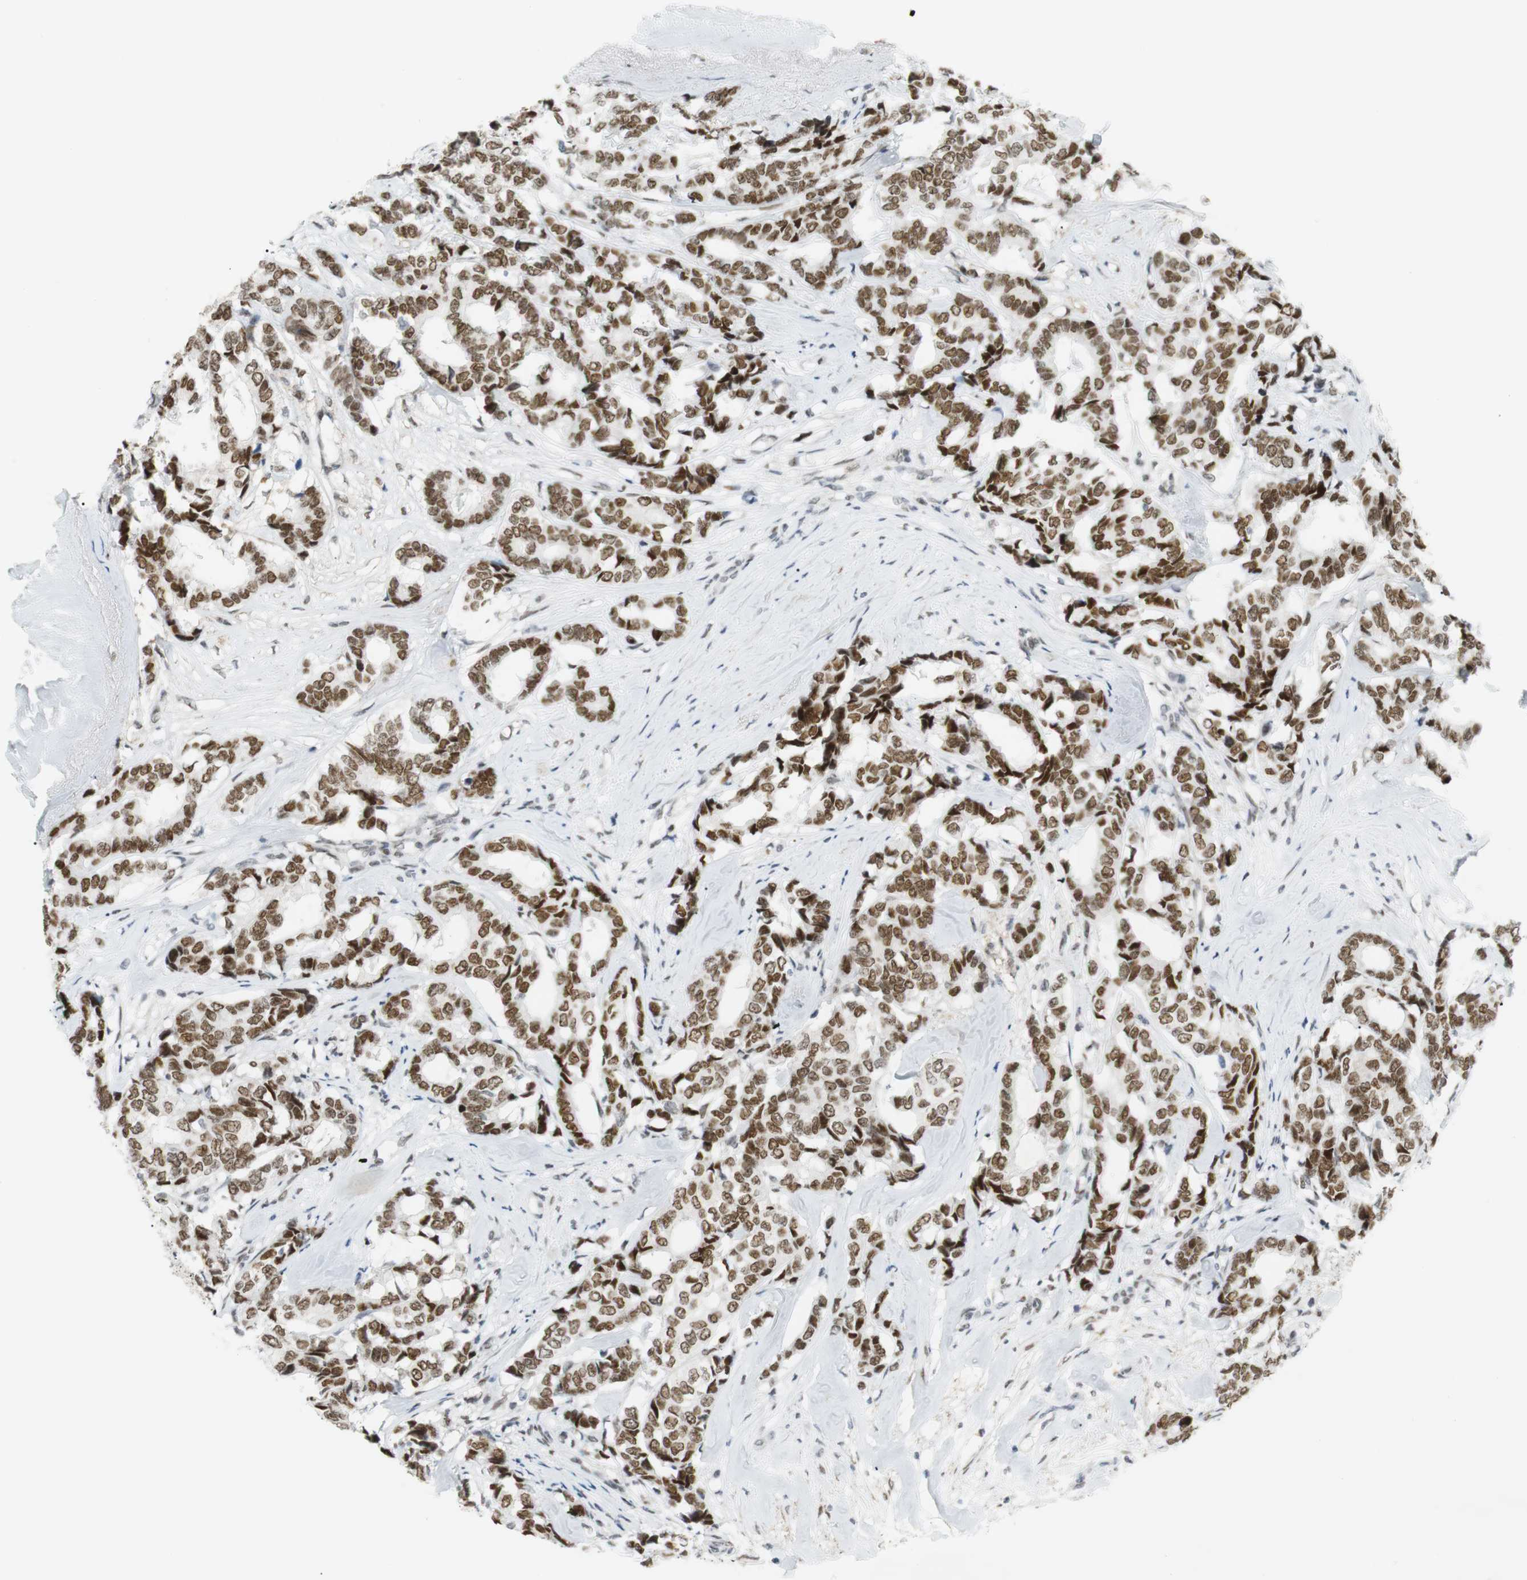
{"staining": {"intensity": "strong", "quantity": ">75%", "location": "nuclear"}, "tissue": "breast cancer", "cell_type": "Tumor cells", "image_type": "cancer", "snomed": [{"axis": "morphology", "description": "Duct carcinoma"}, {"axis": "topography", "description": "Breast"}], "caption": "Immunohistochemistry (IHC) photomicrograph of neoplastic tissue: intraductal carcinoma (breast) stained using immunohistochemistry (IHC) demonstrates high levels of strong protein expression localized specifically in the nuclear of tumor cells, appearing as a nuclear brown color.", "gene": "BMI1", "patient": {"sex": "female", "age": 87}}